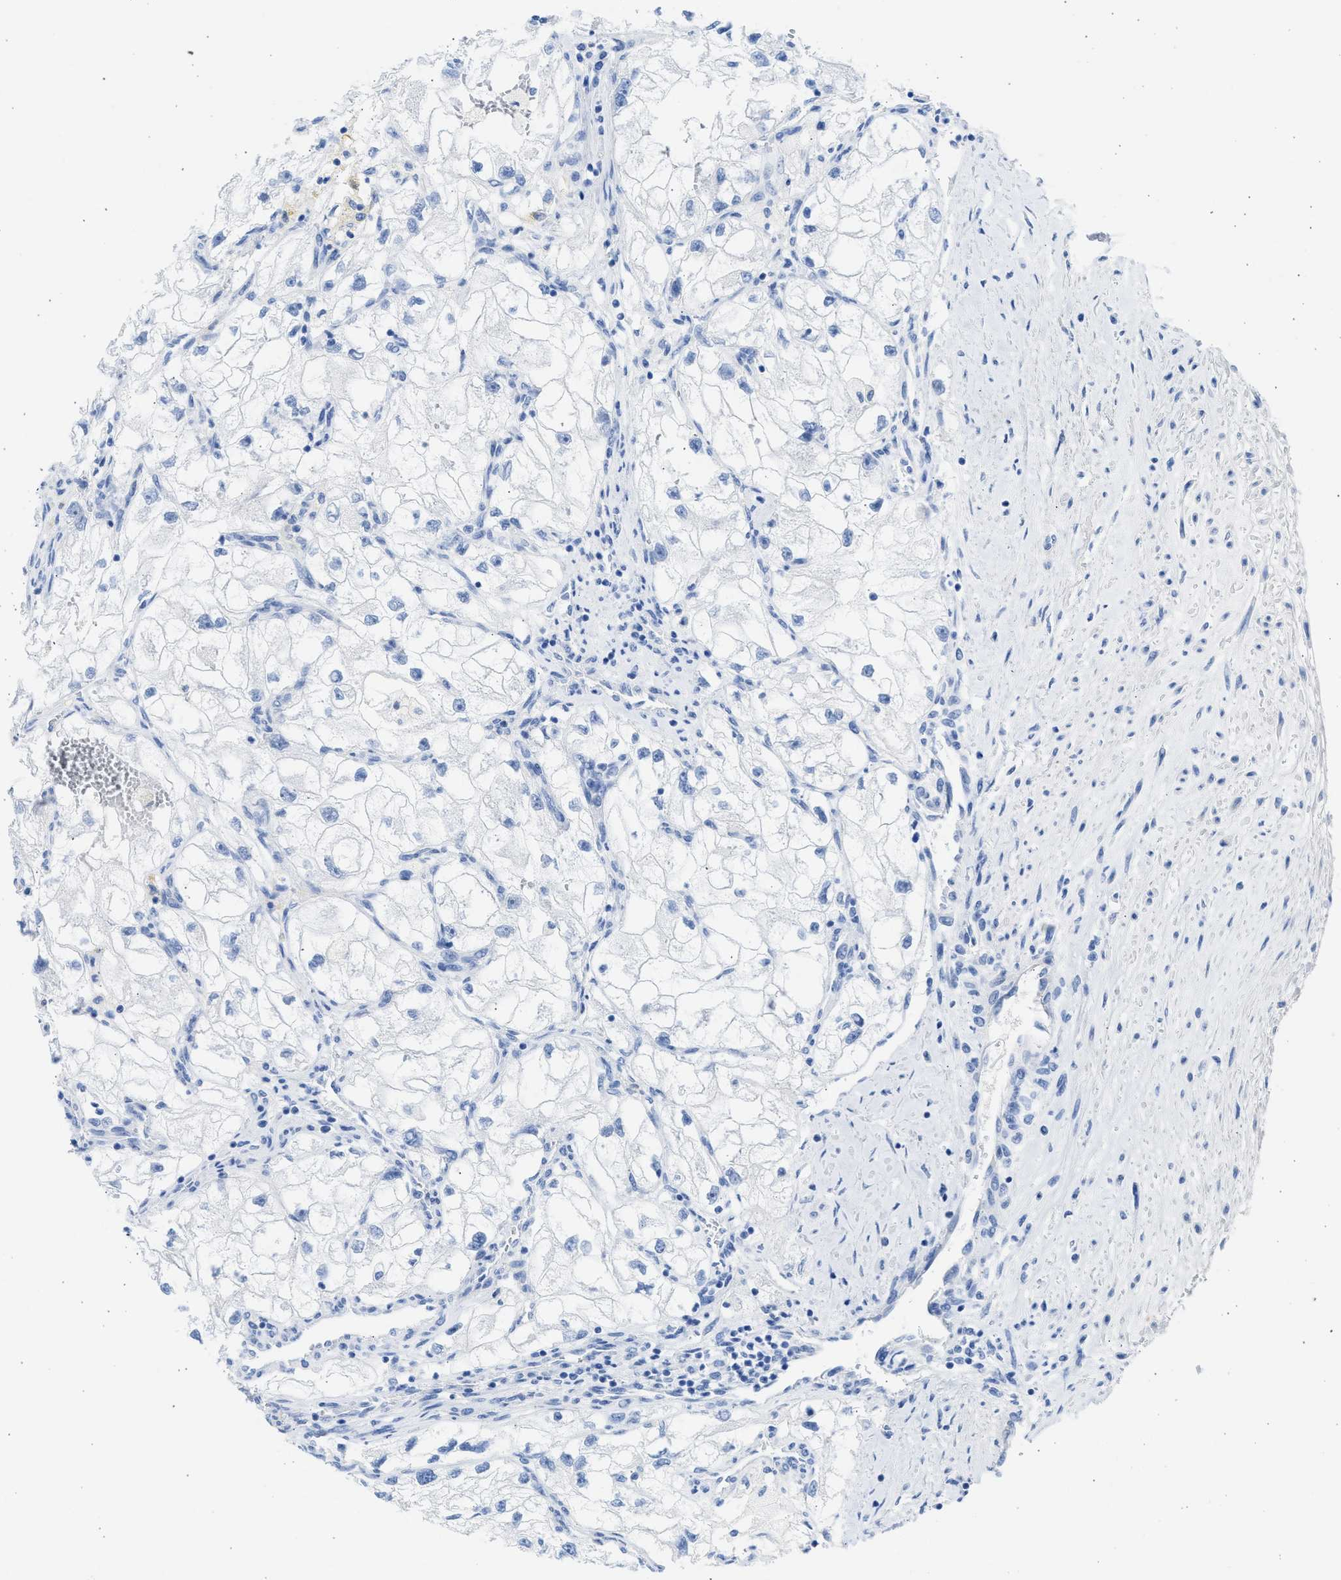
{"staining": {"intensity": "negative", "quantity": "none", "location": "none"}, "tissue": "renal cancer", "cell_type": "Tumor cells", "image_type": "cancer", "snomed": [{"axis": "morphology", "description": "Adenocarcinoma, NOS"}, {"axis": "topography", "description": "Kidney"}], "caption": "Immunohistochemical staining of renal adenocarcinoma reveals no significant expression in tumor cells.", "gene": "SPATA3", "patient": {"sex": "female", "age": 70}}